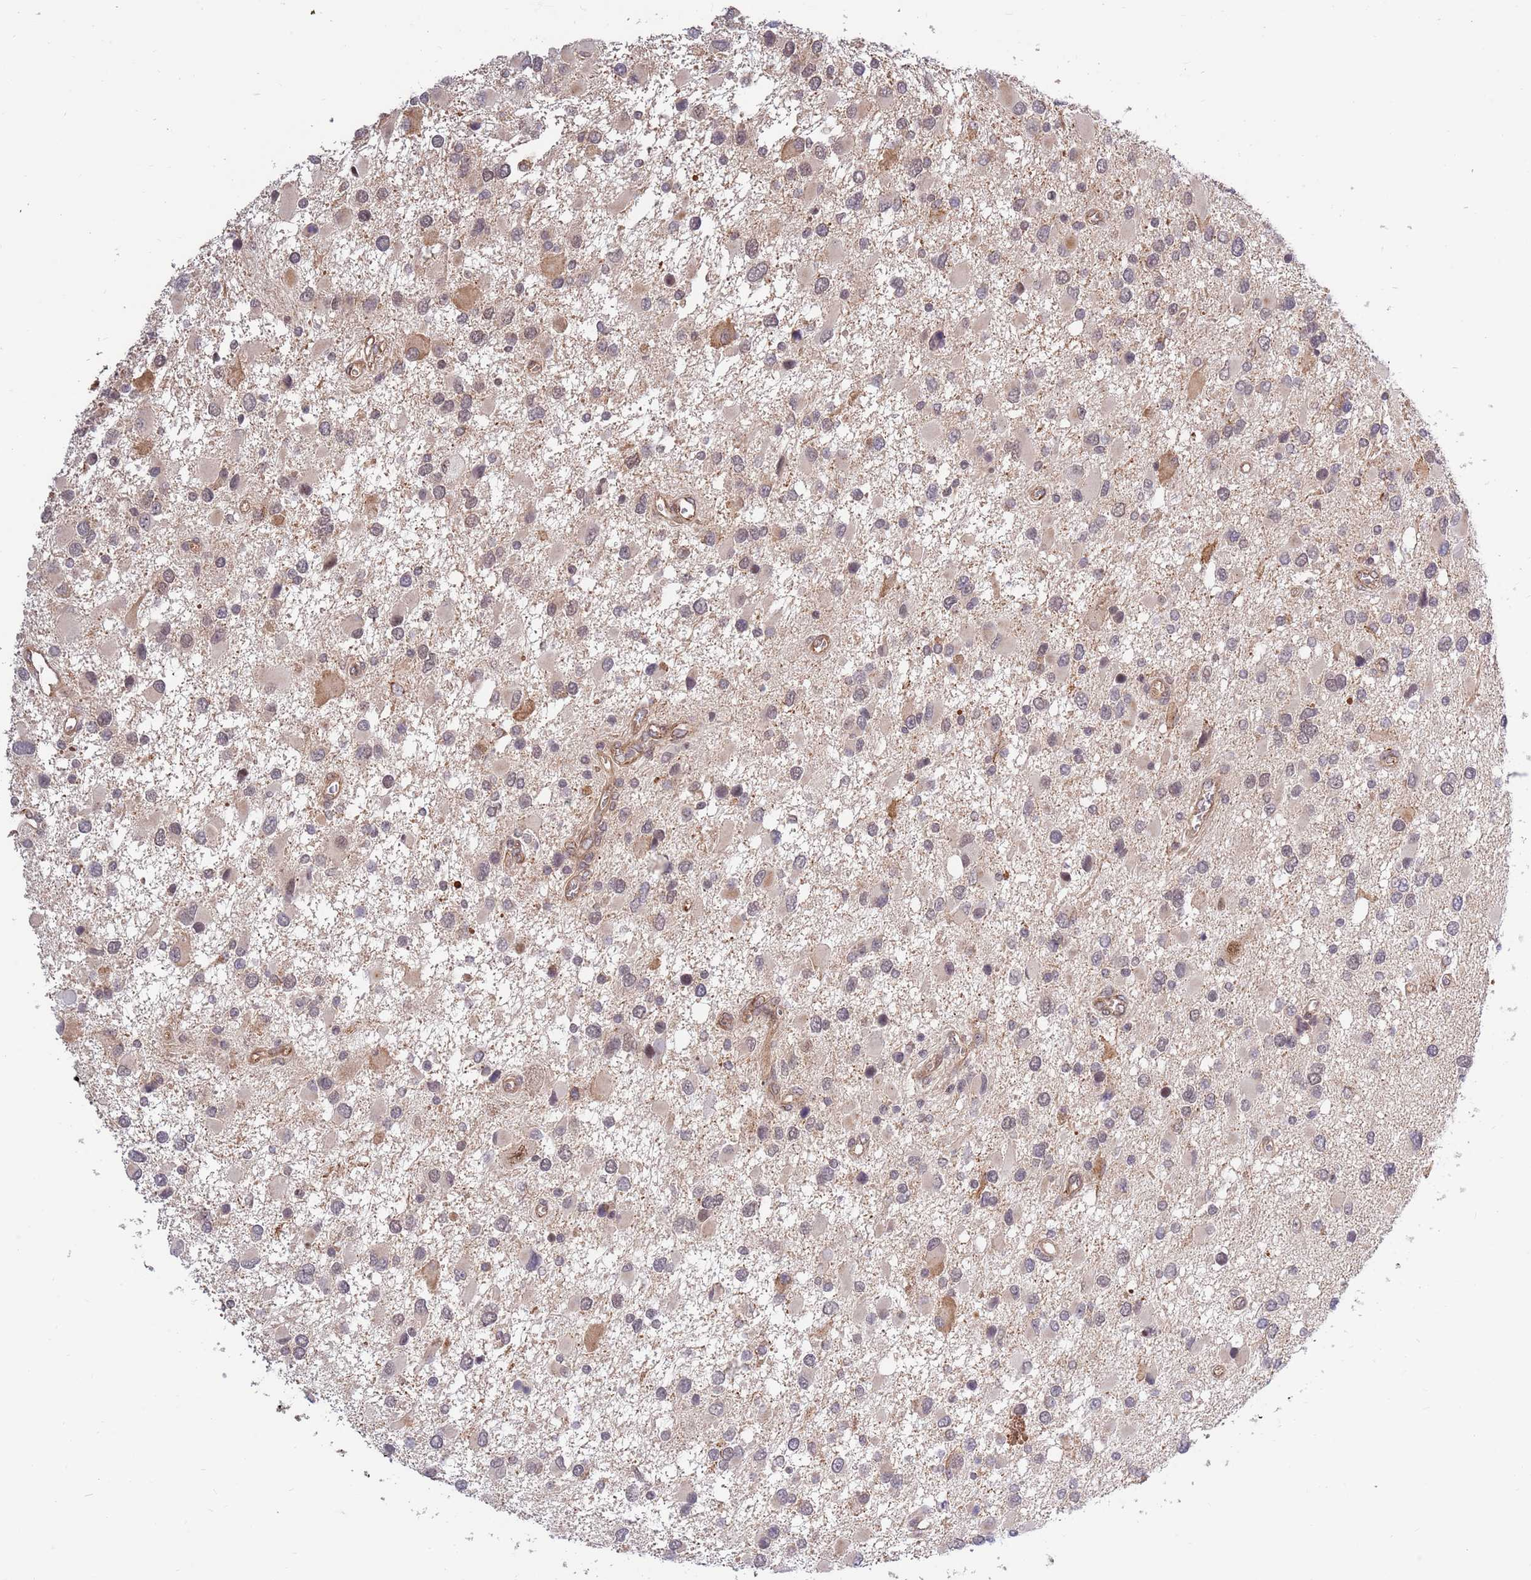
{"staining": {"intensity": "moderate", "quantity": "<25%", "location": "cytoplasmic/membranous"}, "tissue": "glioma", "cell_type": "Tumor cells", "image_type": "cancer", "snomed": [{"axis": "morphology", "description": "Glioma, malignant, High grade"}, {"axis": "topography", "description": "Brain"}], "caption": "The photomicrograph demonstrates staining of glioma, revealing moderate cytoplasmic/membranous protein staining (brown color) within tumor cells.", "gene": "HAUS3", "patient": {"sex": "male", "age": 53}}